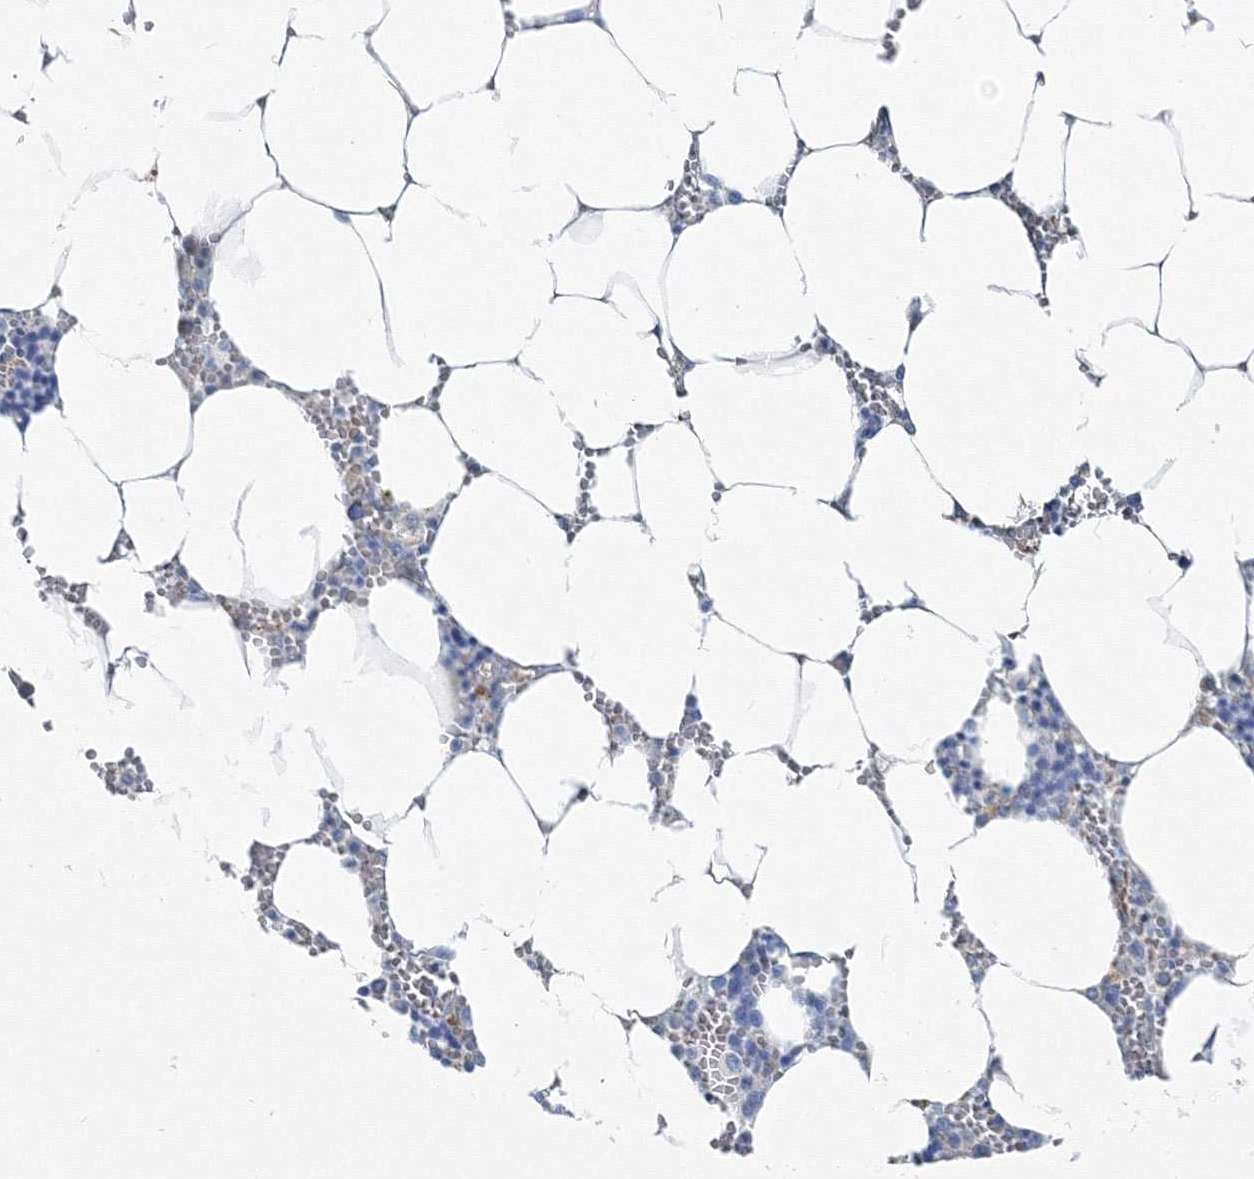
{"staining": {"intensity": "negative", "quantity": "none", "location": "none"}, "tissue": "bone marrow", "cell_type": "Hematopoietic cells", "image_type": "normal", "snomed": [{"axis": "morphology", "description": "Normal tissue, NOS"}, {"axis": "topography", "description": "Bone marrow"}], "caption": "This is an IHC image of benign human bone marrow. There is no positivity in hematopoietic cells.", "gene": "ENSG00000285283", "patient": {"sex": "male", "age": 70}}